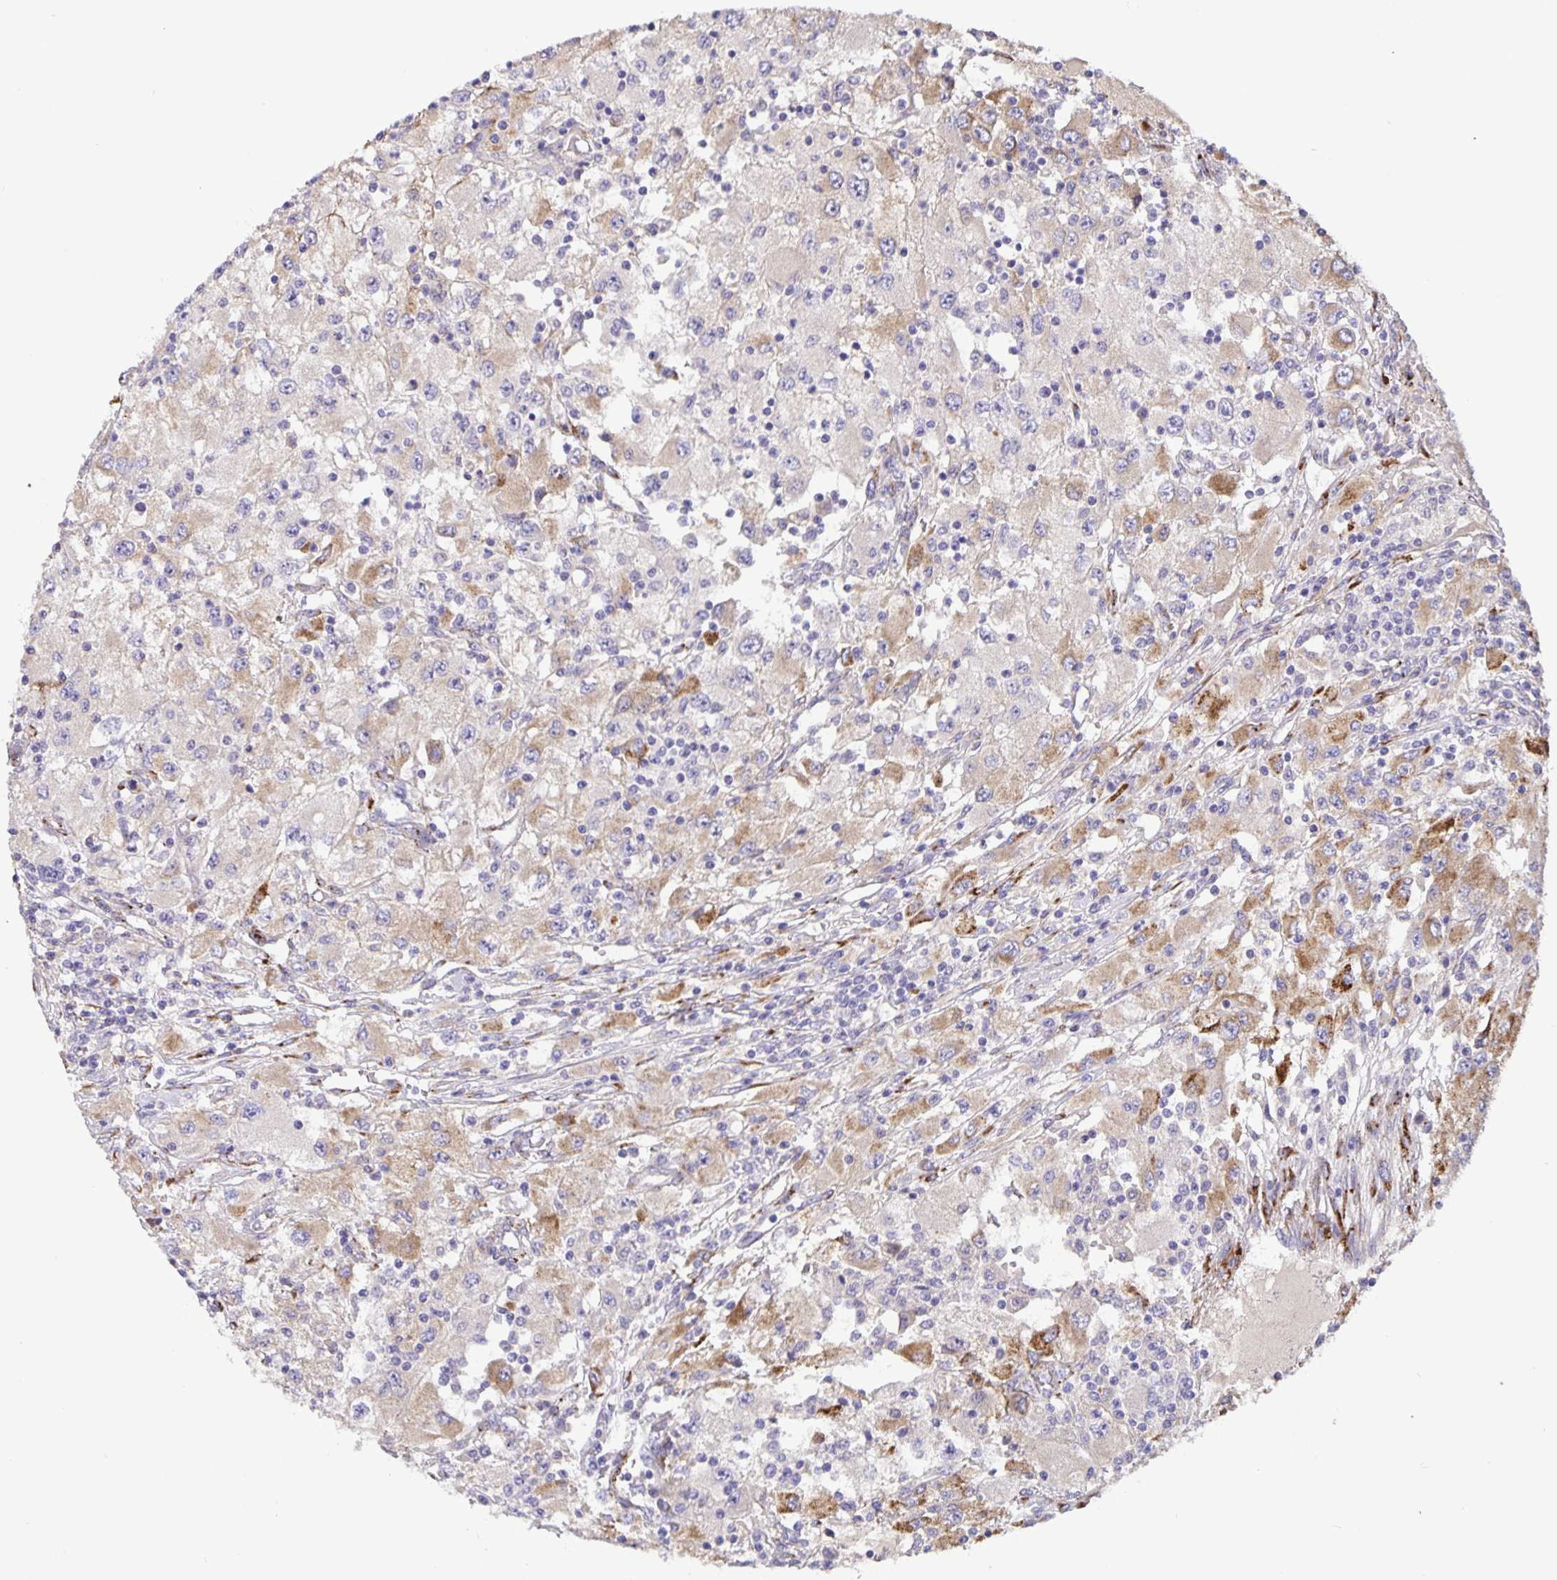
{"staining": {"intensity": "moderate", "quantity": "<25%", "location": "cytoplasmic/membranous"}, "tissue": "renal cancer", "cell_type": "Tumor cells", "image_type": "cancer", "snomed": [{"axis": "morphology", "description": "Adenocarcinoma, NOS"}, {"axis": "topography", "description": "Kidney"}], "caption": "Protein expression analysis of renal cancer (adenocarcinoma) reveals moderate cytoplasmic/membranous staining in approximately <25% of tumor cells.", "gene": "EML6", "patient": {"sex": "female", "age": 67}}